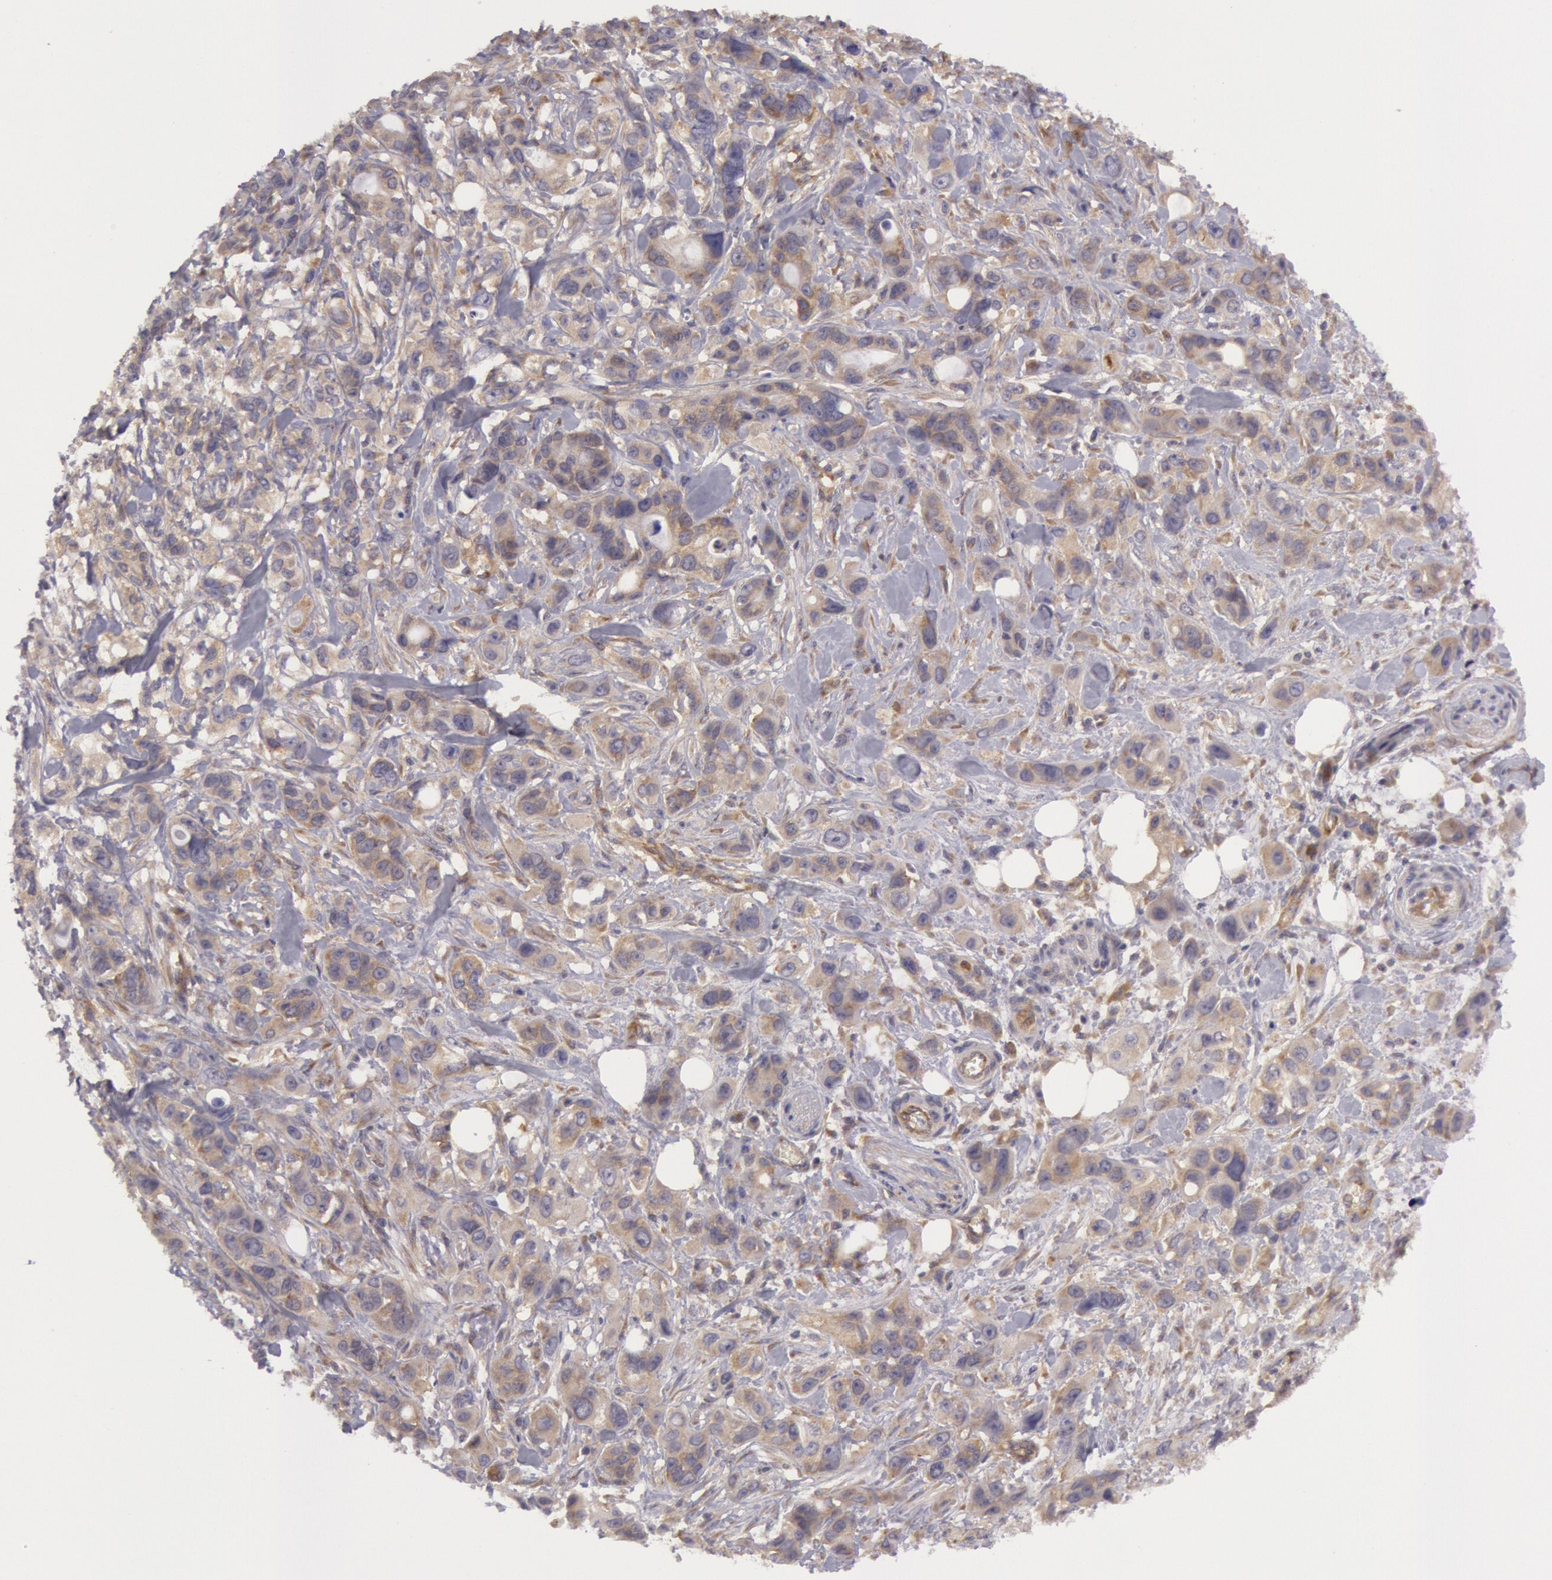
{"staining": {"intensity": "weak", "quantity": ">75%", "location": "cytoplasmic/membranous"}, "tissue": "stomach cancer", "cell_type": "Tumor cells", "image_type": "cancer", "snomed": [{"axis": "morphology", "description": "Adenocarcinoma, NOS"}, {"axis": "topography", "description": "Stomach, upper"}], "caption": "Protein expression analysis of human stomach cancer (adenocarcinoma) reveals weak cytoplasmic/membranous positivity in about >75% of tumor cells.", "gene": "CHUK", "patient": {"sex": "male", "age": 47}}